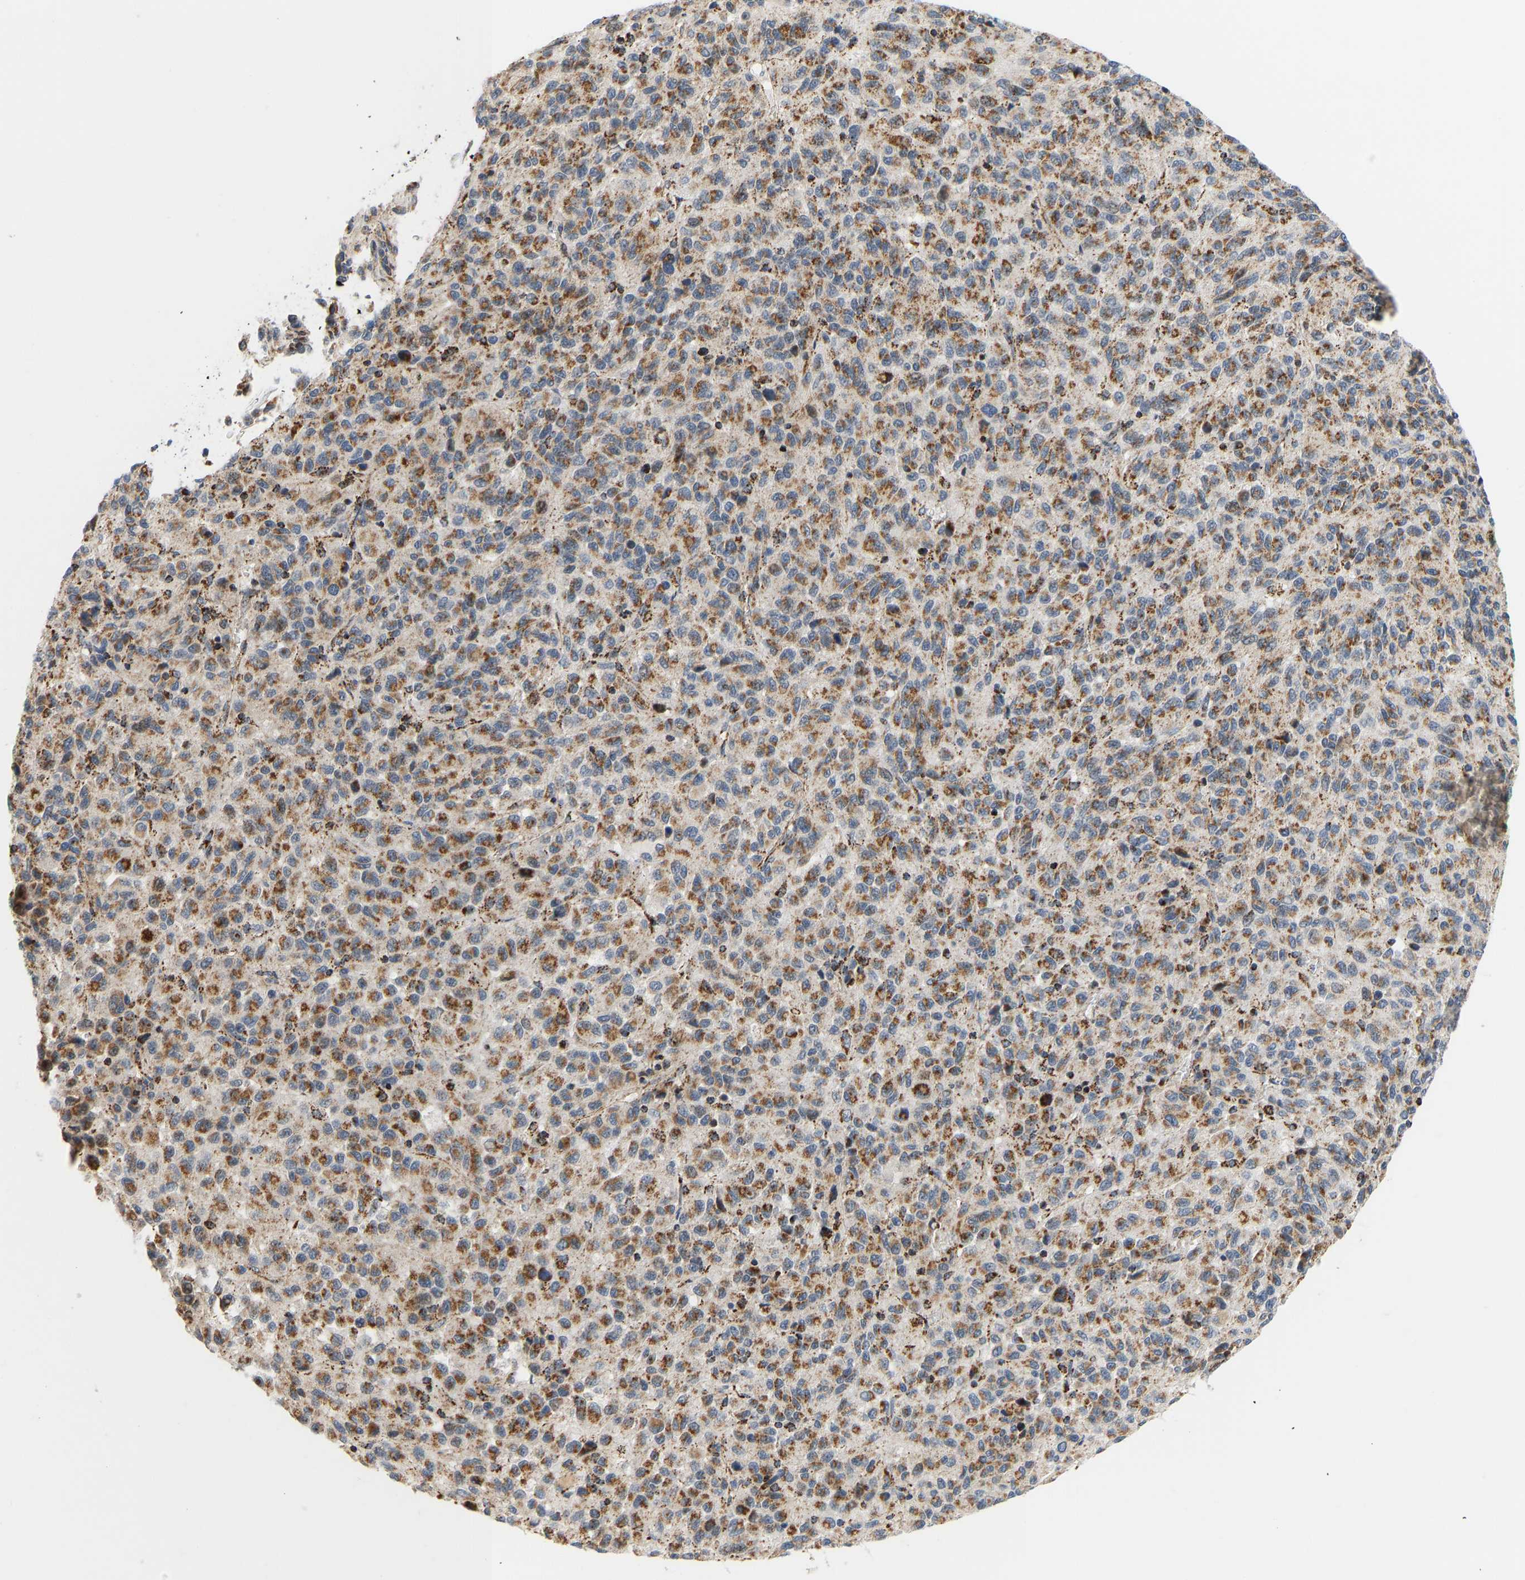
{"staining": {"intensity": "moderate", "quantity": ">75%", "location": "cytoplasmic/membranous"}, "tissue": "melanoma", "cell_type": "Tumor cells", "image_type": "cancer", "snomed": [{"axis": "morphology", "description": "Malignant melanoma, Metastatic site"}, {"axis": "topography", "description": "Lung"}], "caption": "Moderate cytoplasmic/membranous staining is seen in approximately >75% of tumor cells in melanoma.", "gene": "GPSM2", "patient": {"sex": "male", "age": 64}}